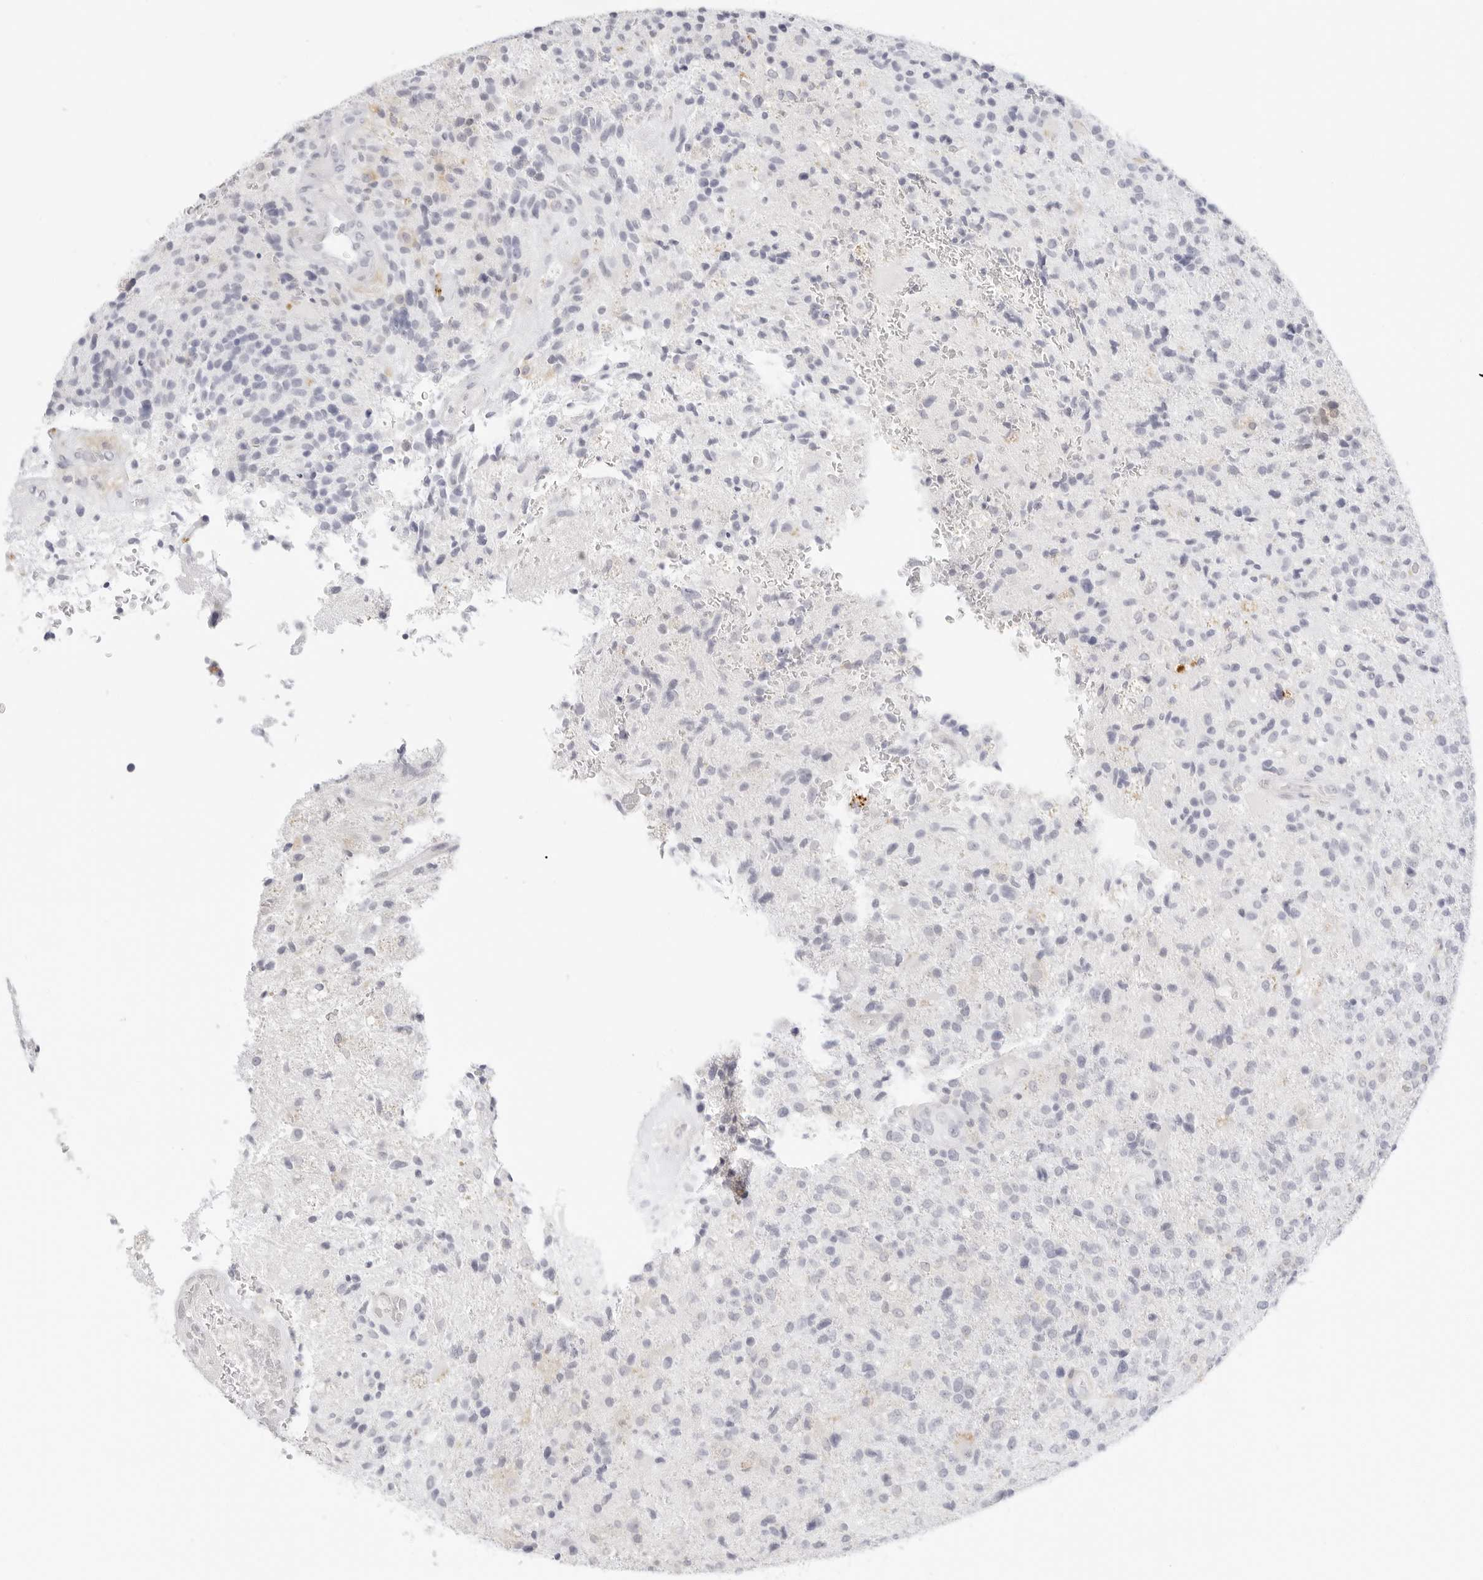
{"staining": {"intensity": "negative", "quantity": "none", "location": "none"}, "tissue": "glioma", "cell_type": "Tumor cells", "image_type": "cancer", "snomed": [{"axis": "morphology", "description": "Glioma, malignant, High grade"}, {"axis": "topography", "description": "Brain"}], "caption": "Malignant glioma (high-grade) was stained to show a protein in brown. There is no significant staining in tumor cells.", "gene": "TNFRSF14", "patient": {"sex": "male", "age": 72}}